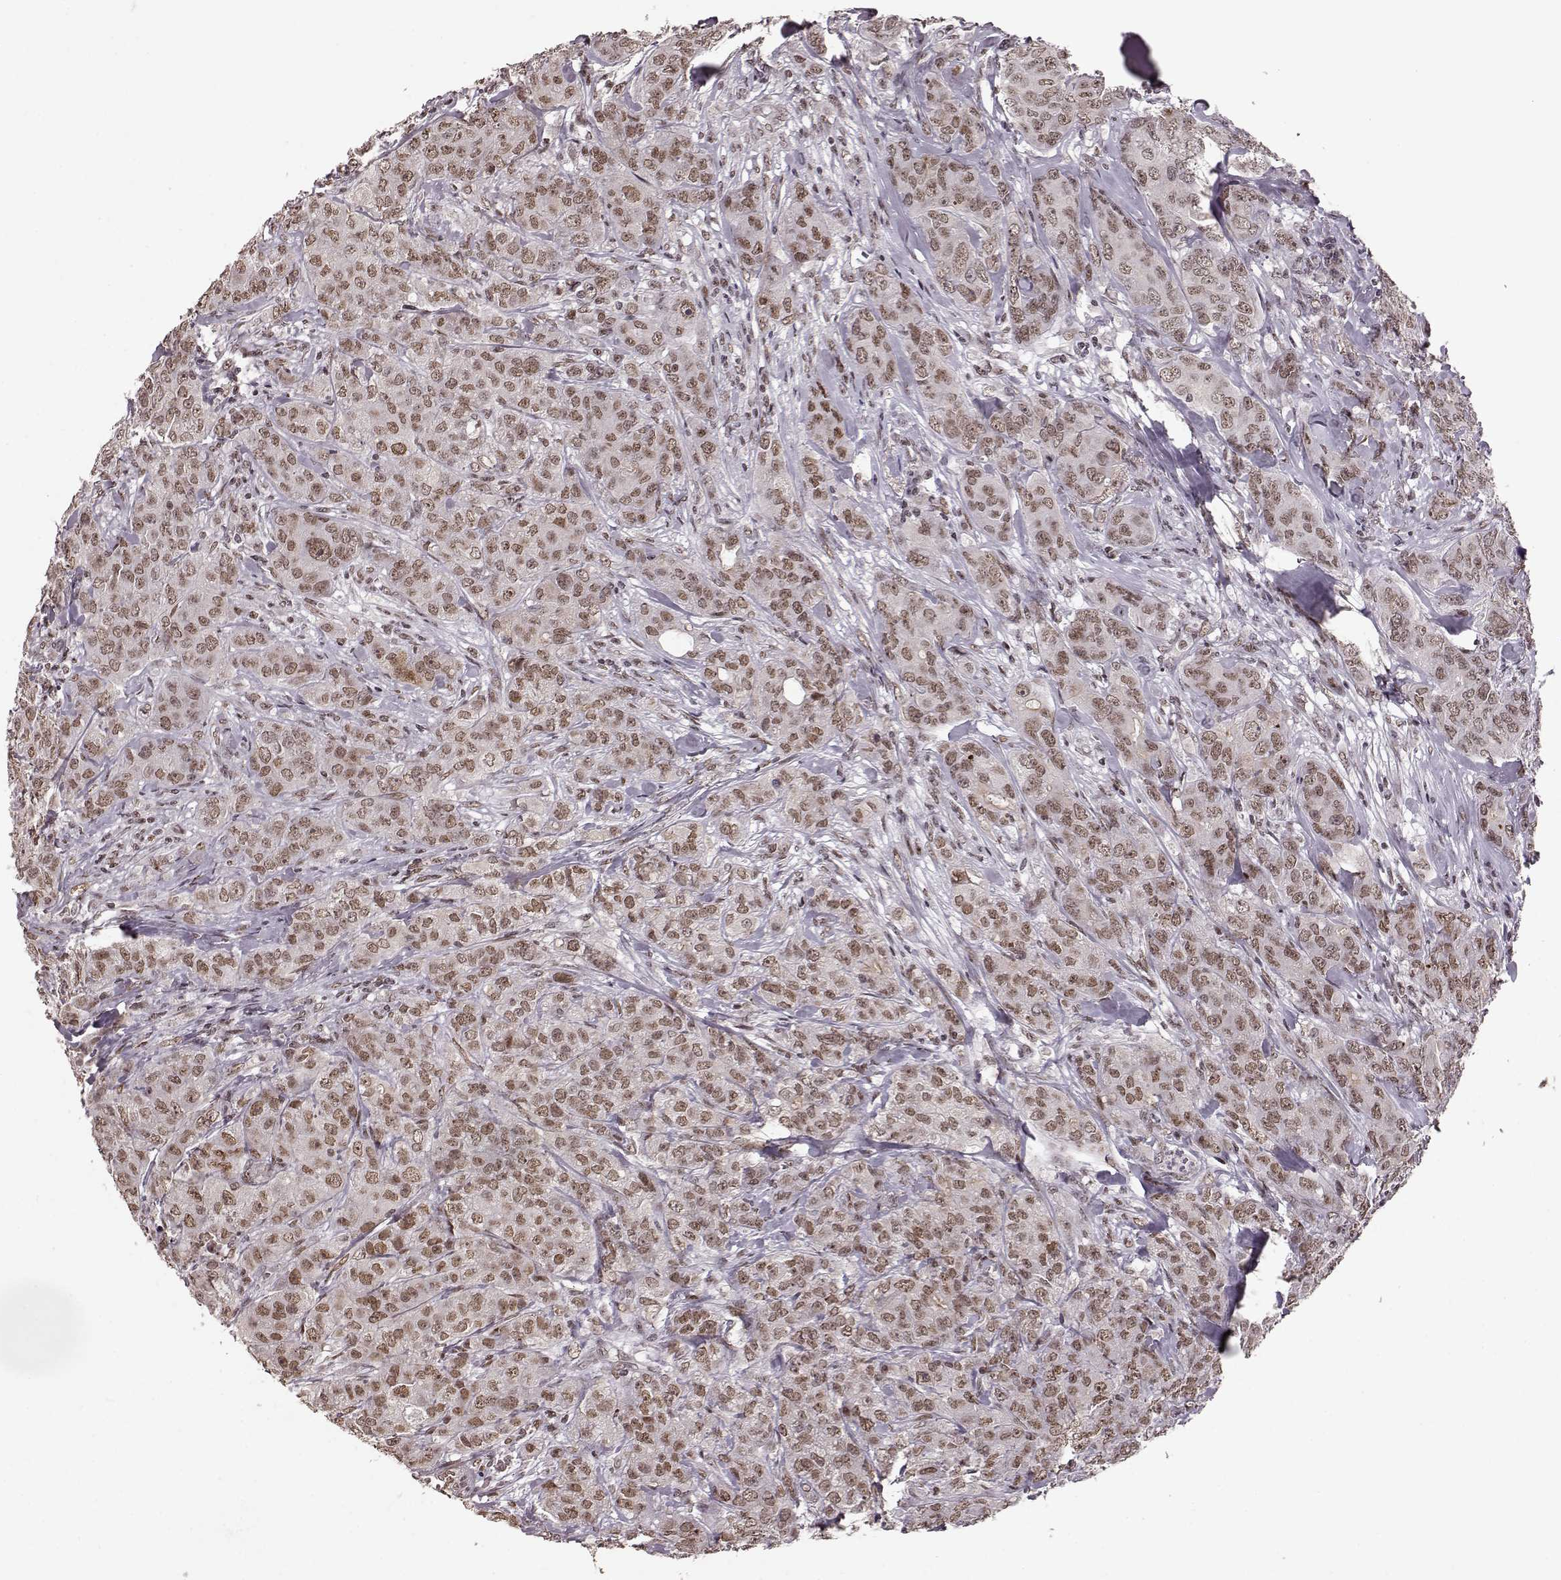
{"staining": {"intensity": "moderate", "quantity": ">75%", "location": "nuclear"}, "tissue": "breast cancer", "cell_type": "Tumor cells", "image_type": "cancer", "snomed": [{"axis": "morphology", "description": "Duct carcinoma"}, {"axis": "topography", "description": "Breast"}], "caption": "Breast cancer (intraductal carcinoma) was stained to show a protein in brown. There is medium levels of moderate nuclear expression in approximately >75% of tumor cells.", "gene": "RRAGD", "patient": {"sex": "female", "age": 43}}